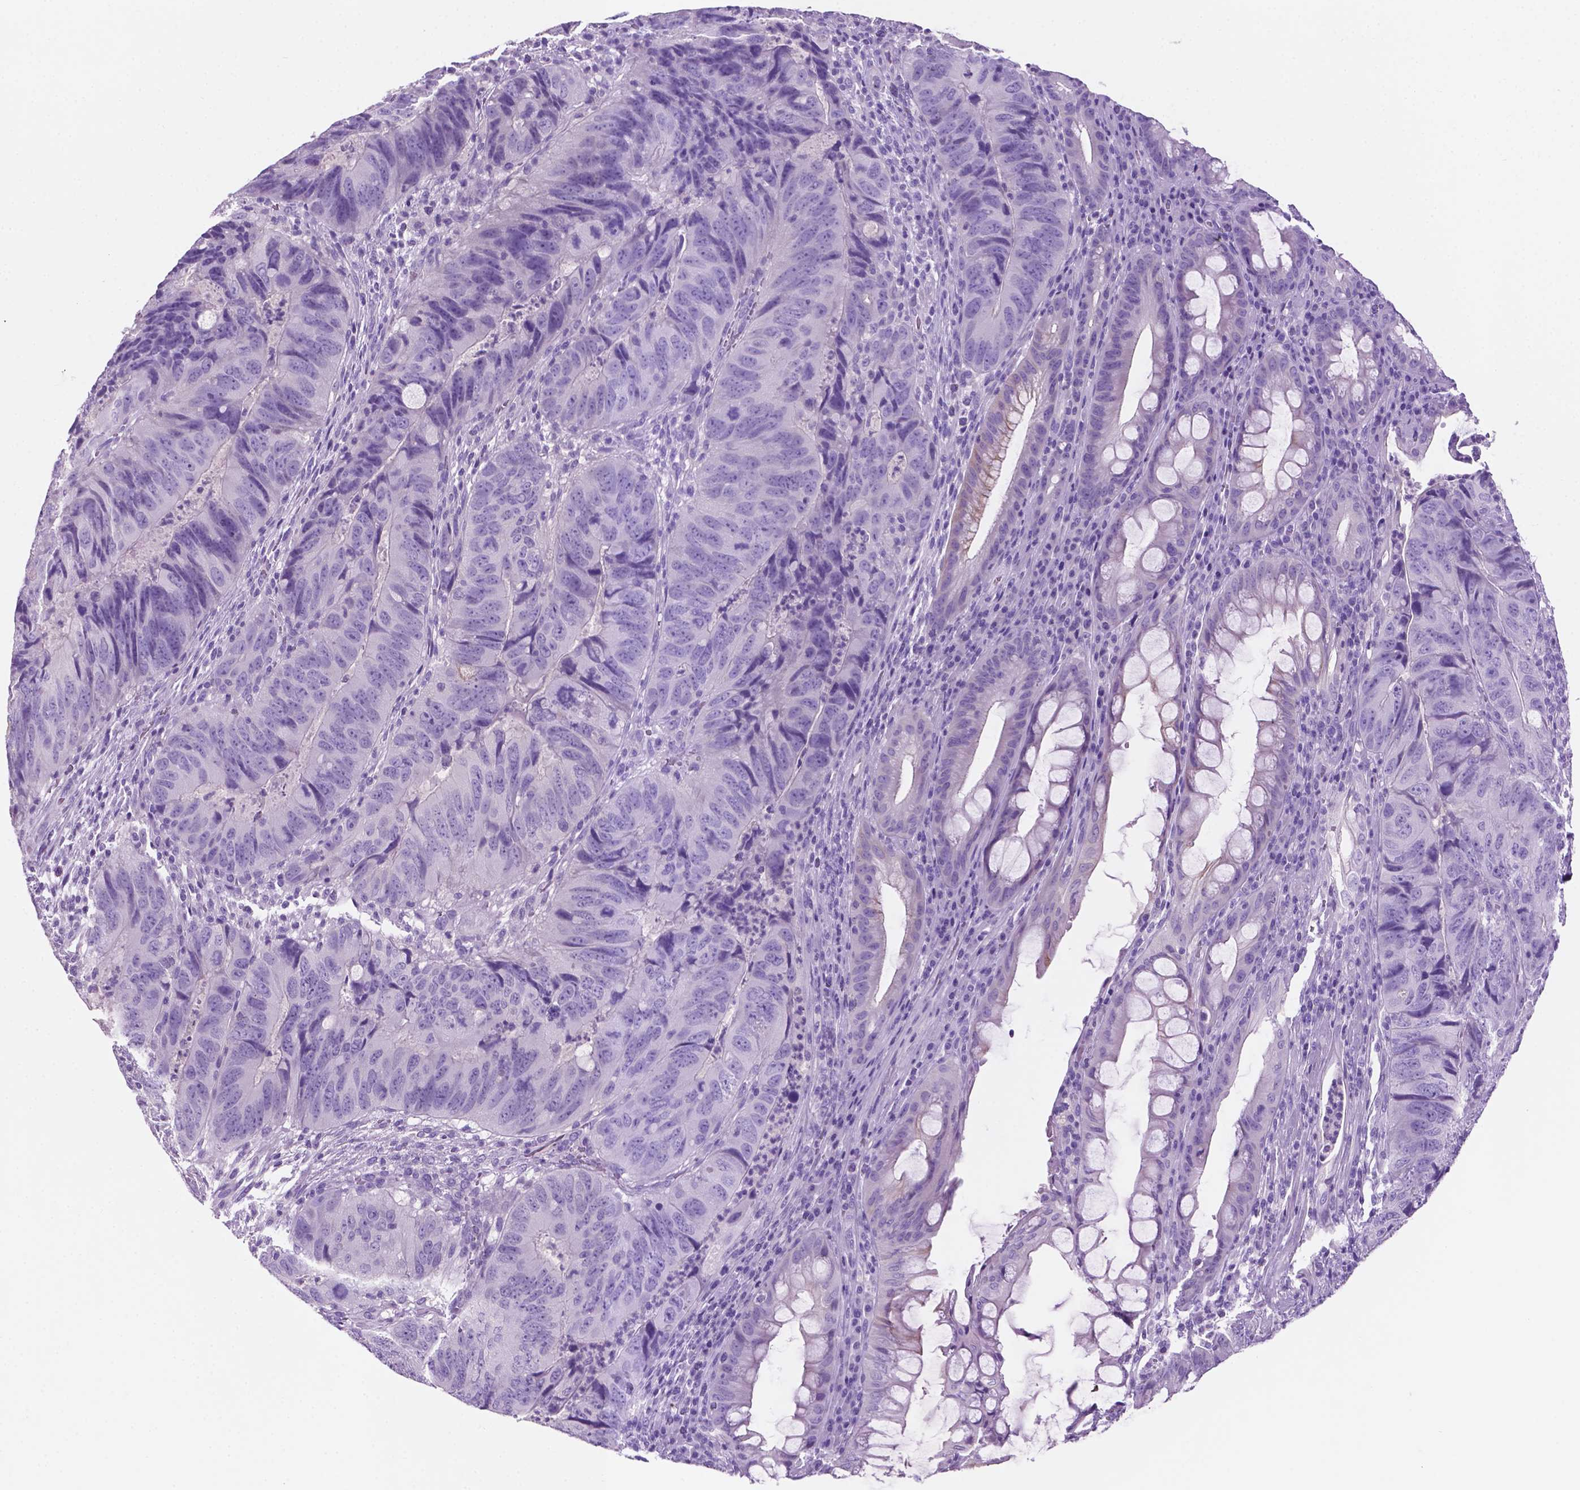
{"staining": {"intensity": "negative", "quantity": "none", "location": "none"}, "tissue": "colorectal cancer", "cell_type": "Tumor cells", "image_type": "cancer", "snomed": [{"axis": "morphology", "description": "Adenocarcinoma, NOS"}, {"axis": "topography", "description": "Colon"}], "caption": "Immunohistochemical staining of human colorectal cancer (adenocarcinoma) displays no significant expression in tumor cells.", "gene": "POU4F1", "patient": {"sex": "male", "age": 79}}